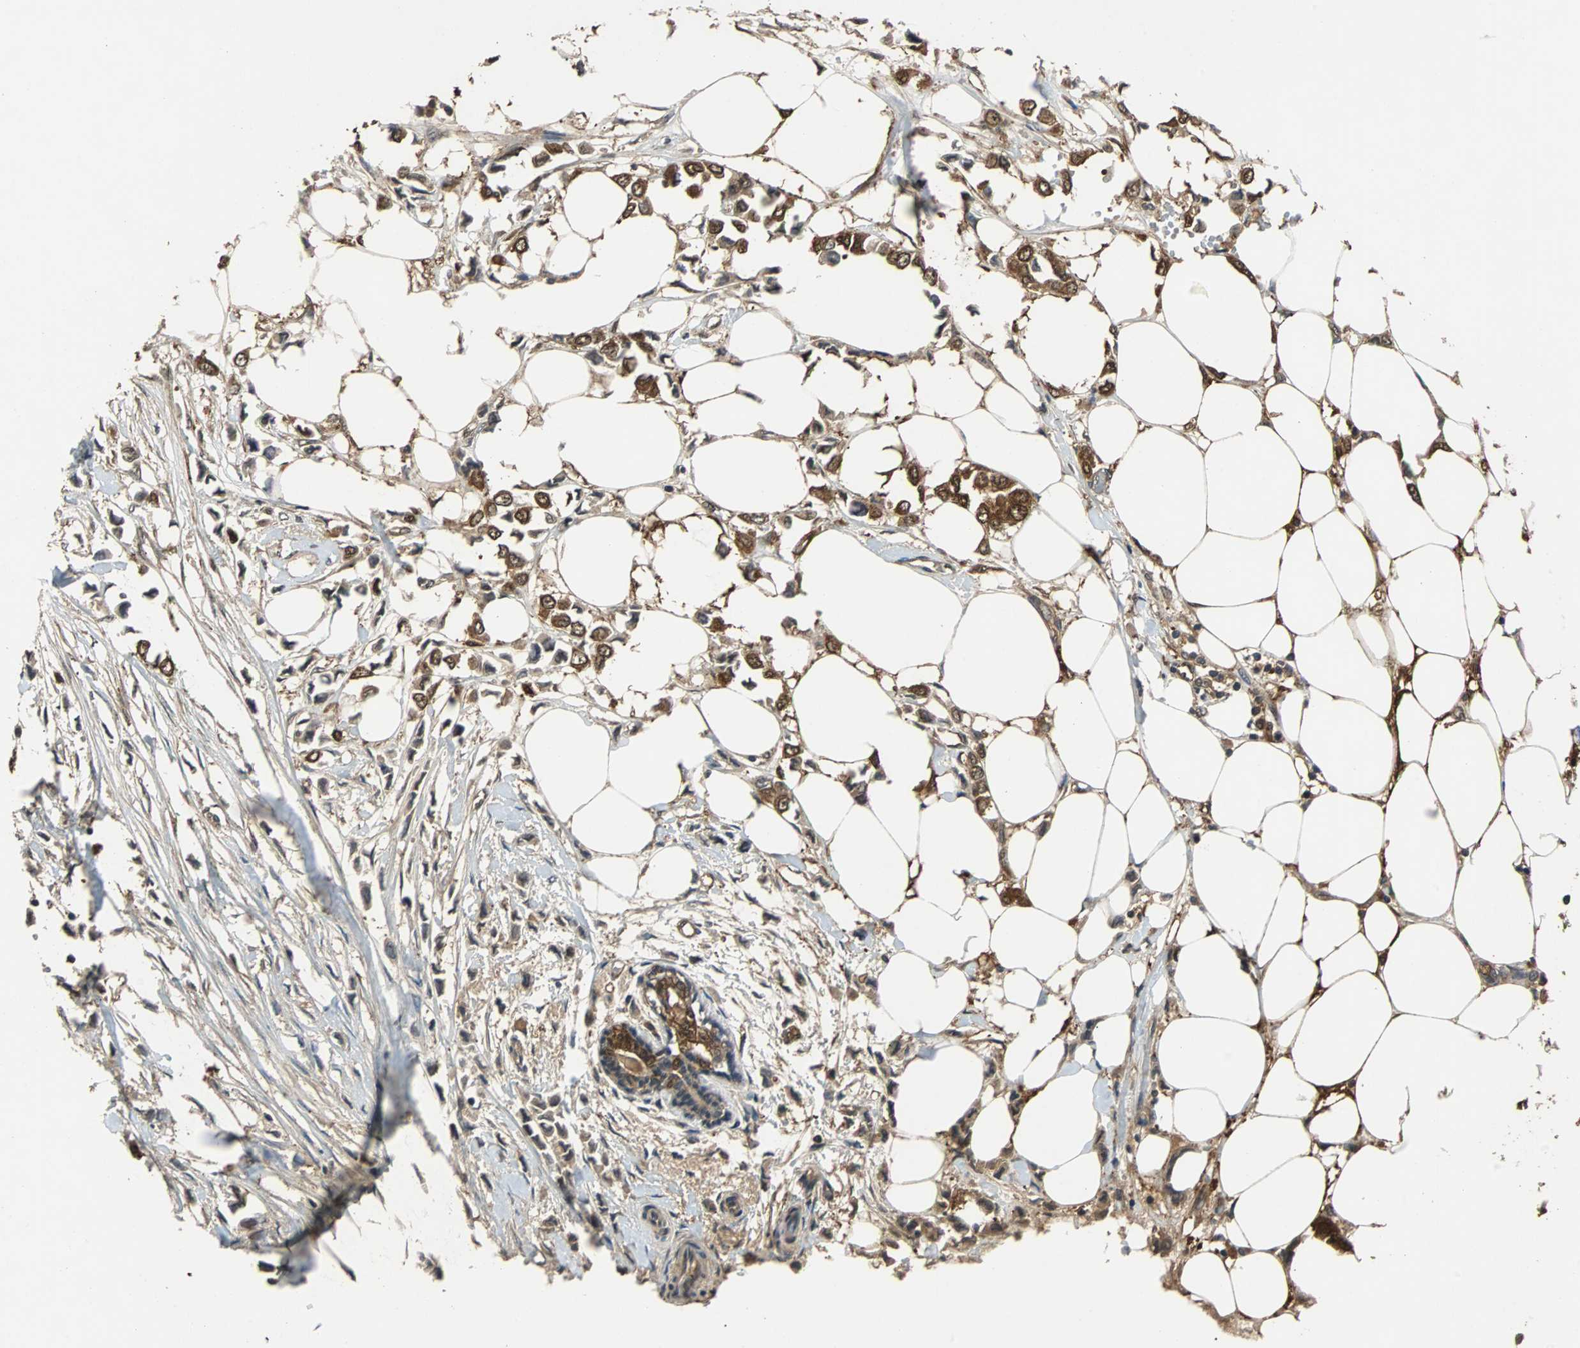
{"staining": {"intensity": "strong", "quantity": ">75%", "location": "cytoplasmic/membranous,nuclear"}, "tissue": "breast cancer", "cell_type": "Tumor cells", "image_type": "cancer", "snomed": [{"axis": "morphology", "description": "Lobular carcinoma"}, {"axis": "topography", "description": "Breast"}], "caption": "A micrograph of breast cancer (lobular carcinoma) stained for a protein demonstrates strong cytoplasmic/membranous and nuclear brown staining in tumor cells.", "gene": "PRDX6", "patient": {"sex": "female", "age": 51}}